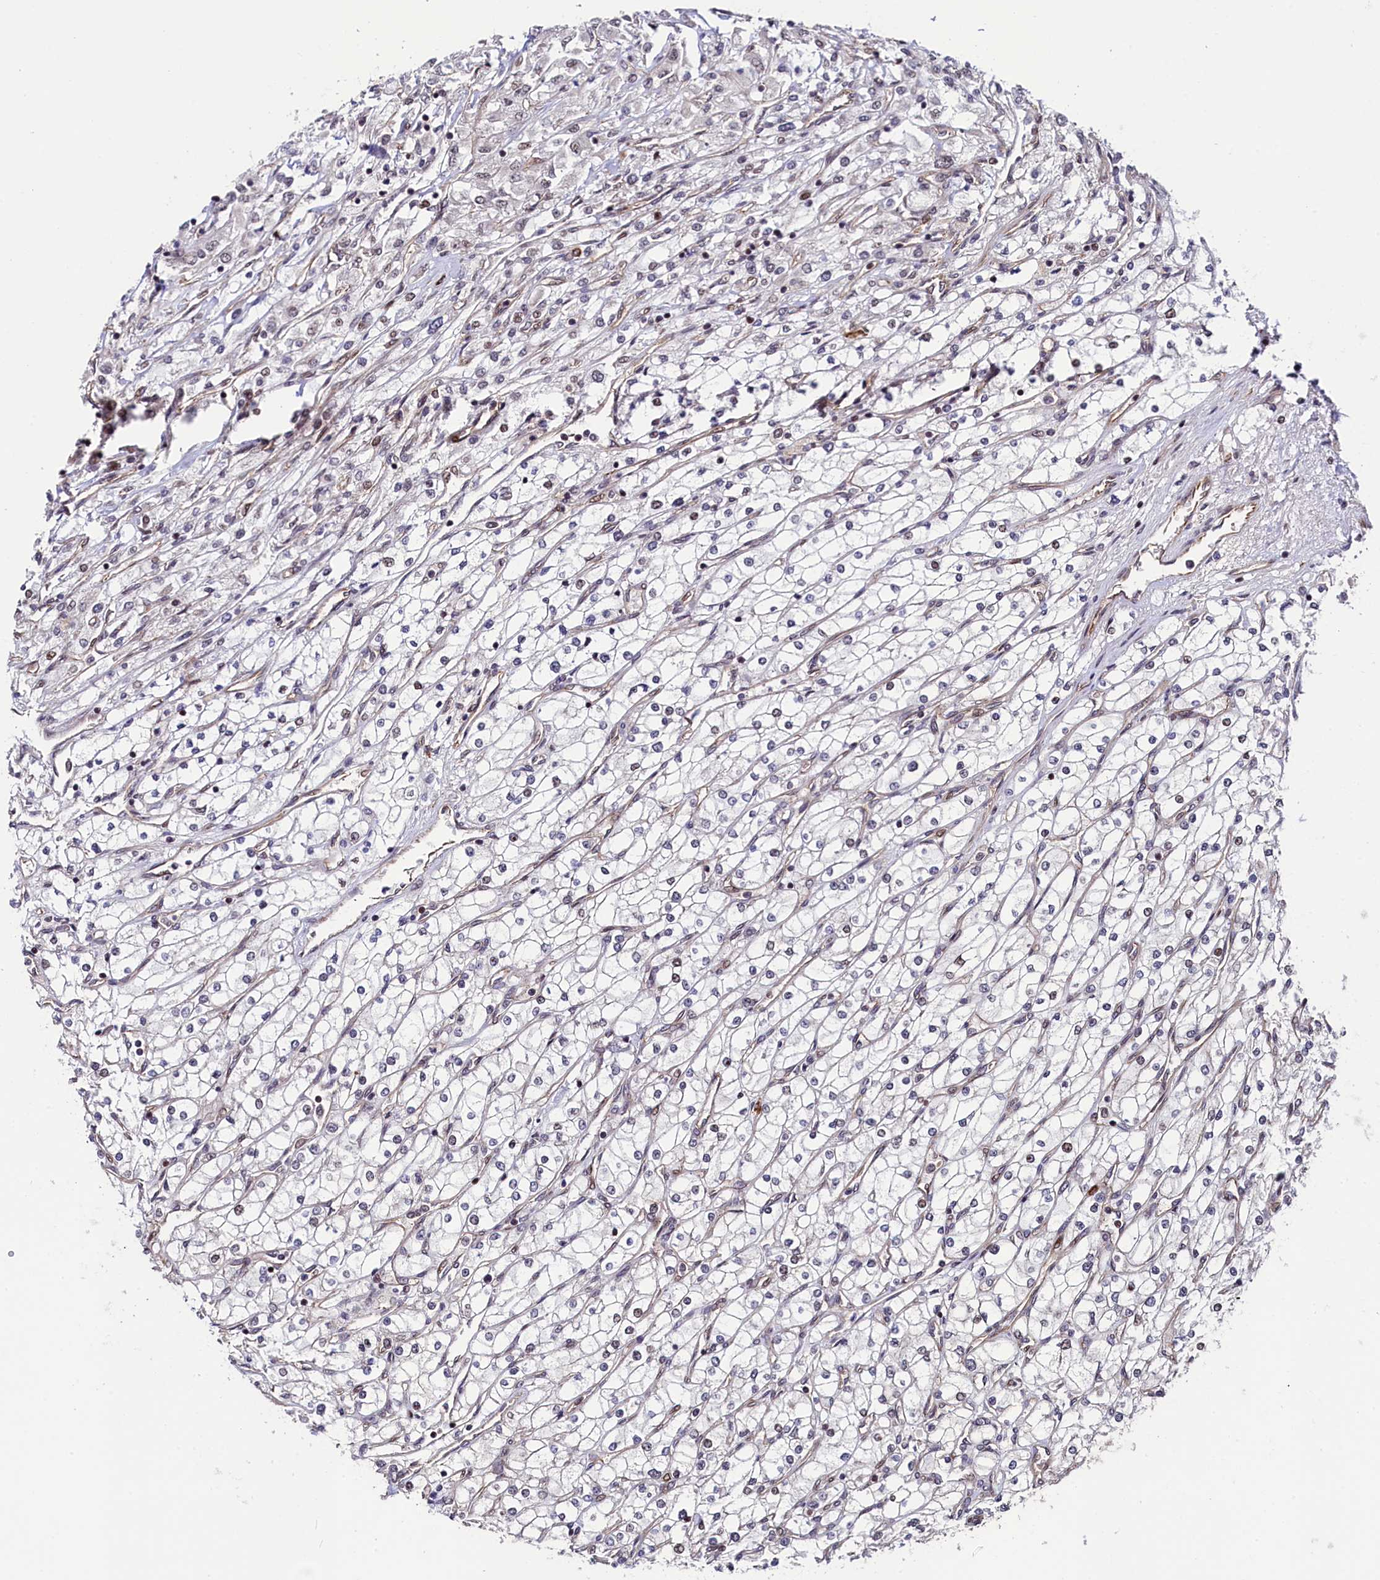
{"staining": {"intensity": "weak", "quantity": "<25%", "location": "nuclear"}, "tissue": "renal cancer", "cell_type": "Tumor cells", "image_type": "cancer", "snomed": [{"axis": "morphology", "description": "Adenocarcinoma, NOS"}, {"axis": "topography", "description": "Kidney"}], "caption": "Immunohistochemistry of human renal cancer exhibits no staining in tumor cells.", "gene": "LEO1", "patient": {"sex": "male", "age": 80}}